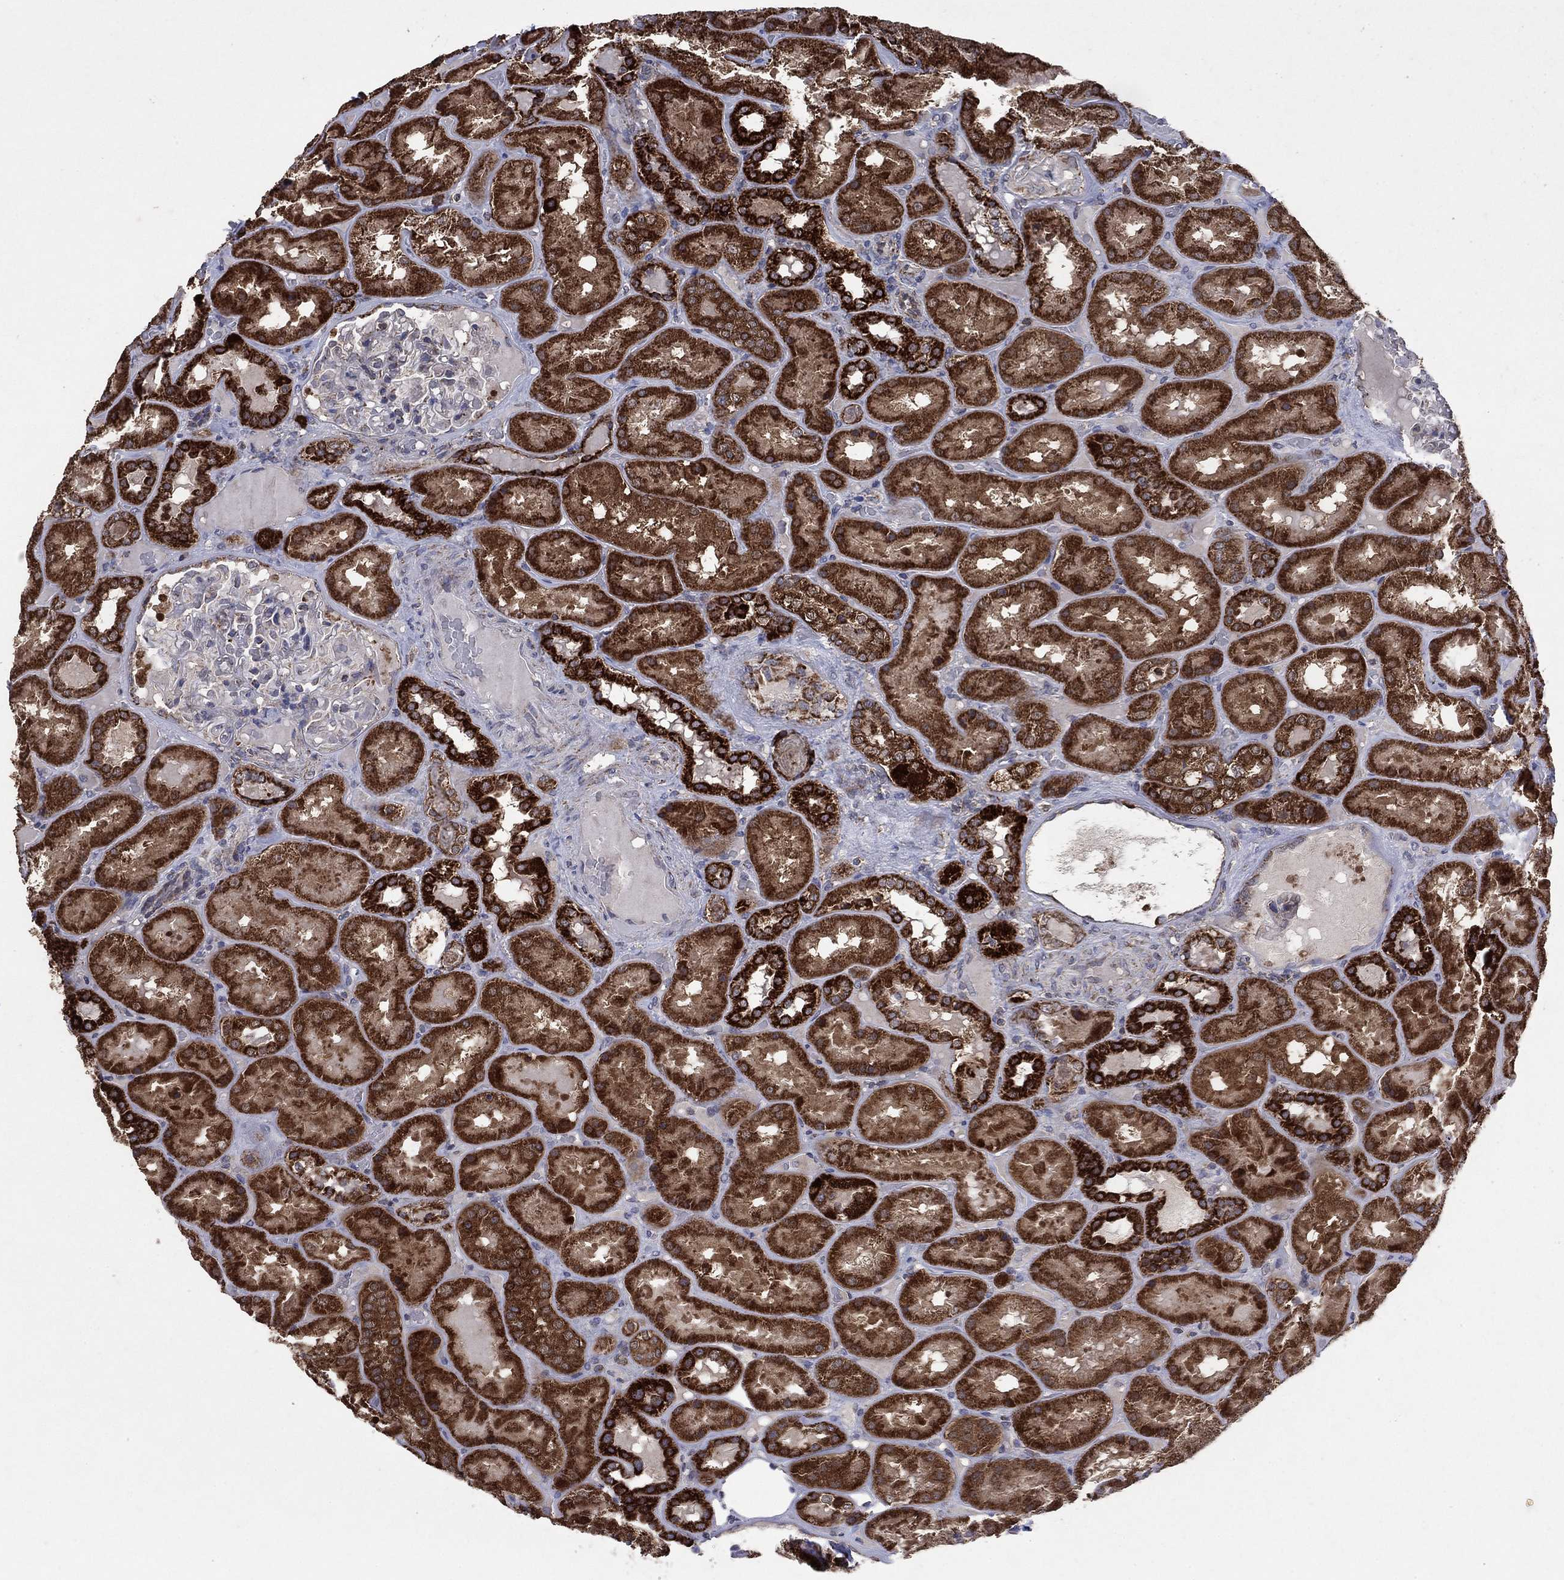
{"staining": {"intensity": "moderate", "quantity": "<25%", "location": "cytoplasmic/membranous"}, "tissue": "kidney", "cell_type": "Cells in glomeruli", "image_type": "normal", "snomed": [{"axis": "morphology", "description": "Normal tissue, NOS"}, {"axis": "topography", "description": "Kidney"}], "caption": "Immunohistochemistry histopathology image of normal human kidney stained for a protein (brown), which exhibits low levels of moderate cytoplasmic/membranous expression in about <25% of cells in glomeruli.", "gene": "DPH1", "patient": {"sex": "male", "age": 73}}